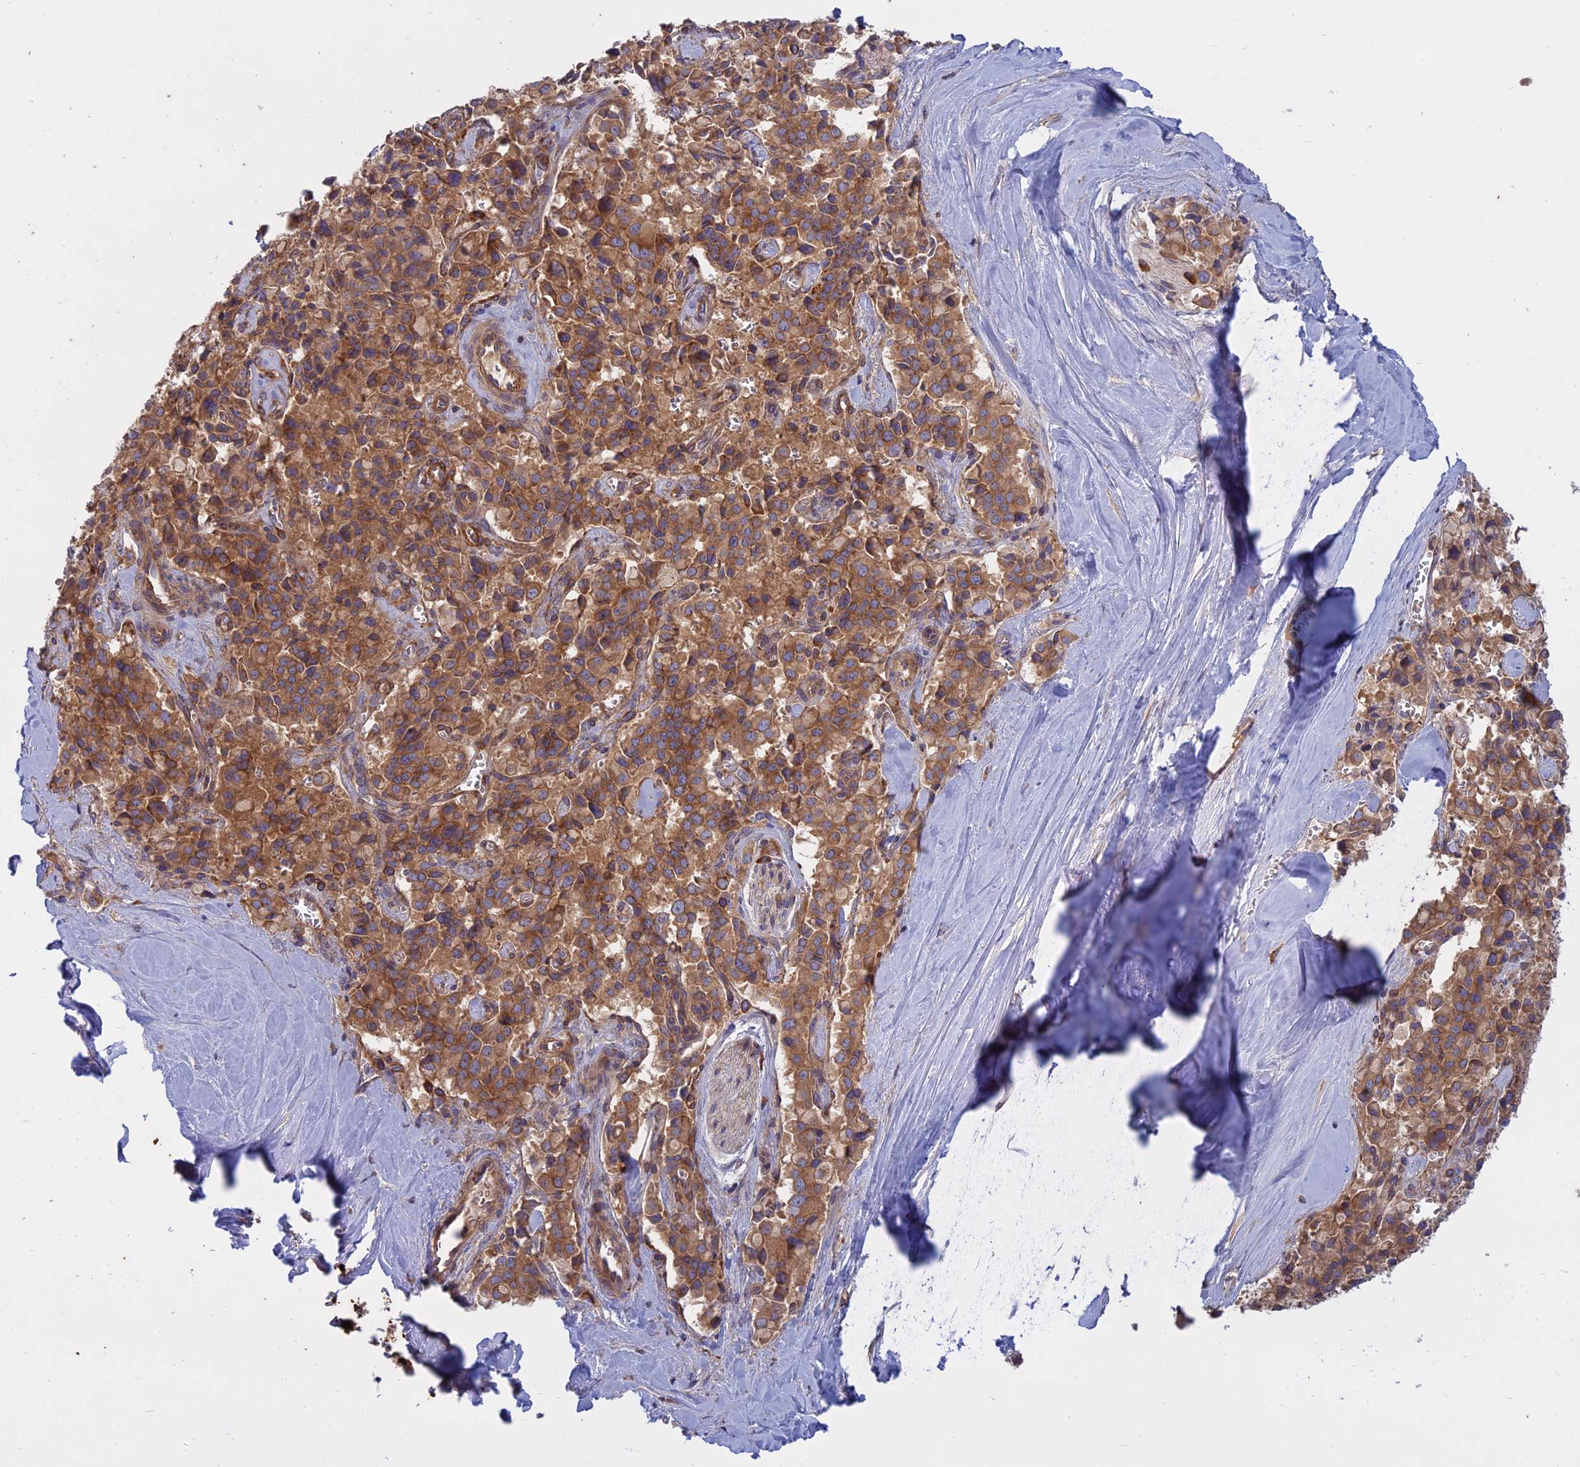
{"staining": {"intensity": "moderate", "quantity": ">75%", "location": "cytoplasmic/membranous"}, "tissue": "pancreatic cancer", "cell_type": "Tumor cells", "image_type": "cancer", "snomed": [{"axis": "morphology", "description": "Adenocarcinoma, NOS"}, {"axis": "topography", "description": "Pancreas"}], "caption": "Brown immunohistochemical staining in pancreatic adenocarcinoma shows moderate cytoplasmic/membranous expression in approximately >75% of tumor cells.", "gene": "TMEM208", "patient": {"sex": "male", "age": 65}}